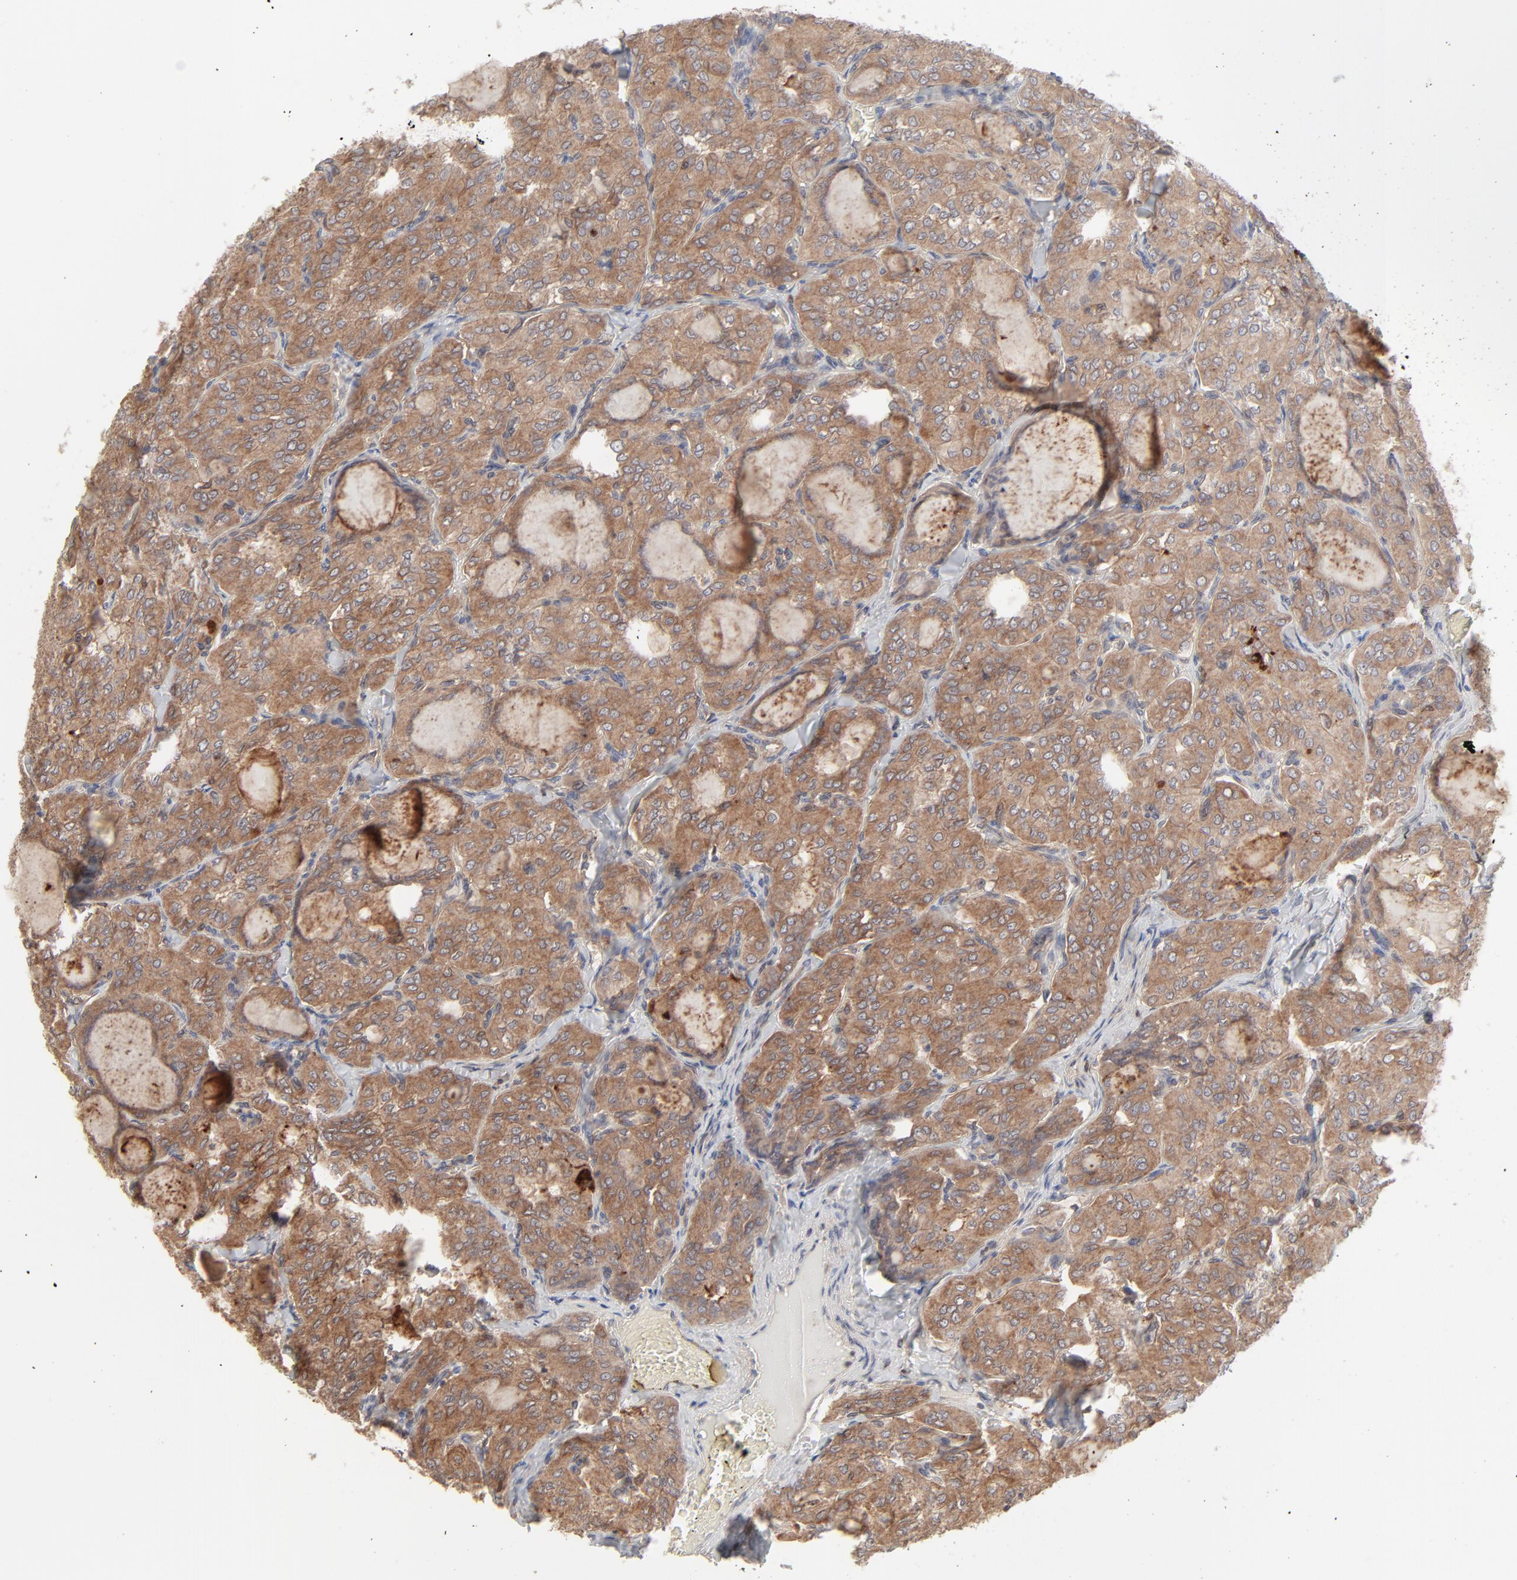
{"staining": {"intensity": "moderate", "quantity": ">75%", "location": "cytoplasmic/membranous"}, "tissue": "thyroid cancer", "cell_type": "Tumor cells", "image_type": "cancer", "snomed": [{"axis": "morphology", "description": "Papillary adenocarcinoma, NOS"}, {"axis": "topography", "description": "Thyroid gland"}], "caption": "This histopathology image reveals papillary adenocarcinoma (thyroid) stained with IHC to label a protein in brown. The cytoplasmic/membranous of tumor cells show moderate positivity for the protein. Nuclei are counter-stained blue.", "gene": "RAB5C", "patient": {"sex": "male", "age": 20}}